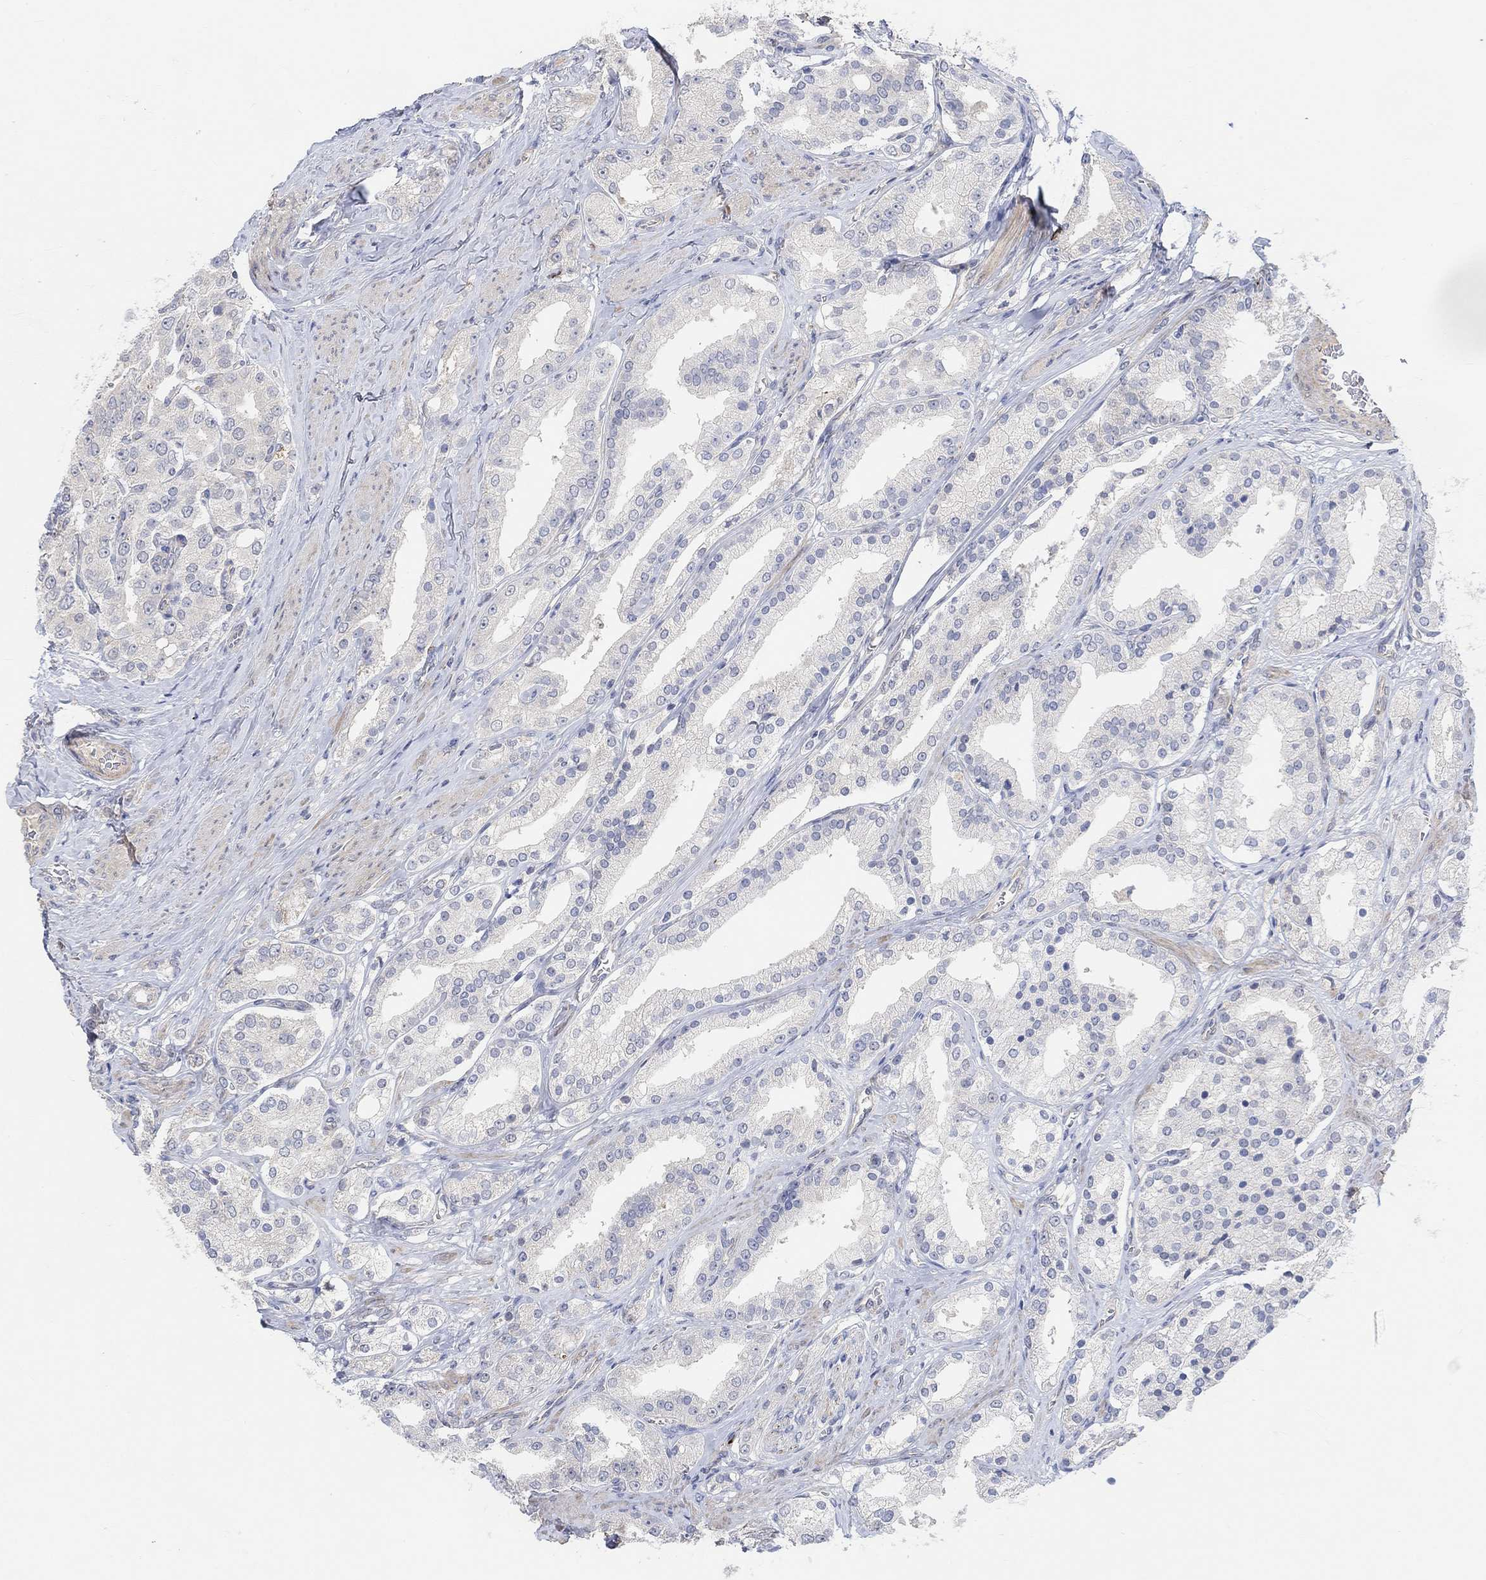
{"staining": {"intensity": "negative", "quantity": "none", "location": "none"}, "tissue": "prostate cancer", "cell_type": "Tumor cells", "image_type": "cancer", "snomed": [{"axis": "morphology", "description": "Adenocarcinoma, NOS"}, {"axis": "topography", "description": "Prostate and seminal vesicle, NOS"}, {"axis": "topography", "description": "Prostate"}], "caption": "High power microscopy micrograph of an immunohistochemistry image of prostate adenocarcinoma, revealing no significant staining in tumor cells. Nuclei are stained in blue.", "gene": "HCRTR1", "patient": {"sex": "male", "age": 67}}